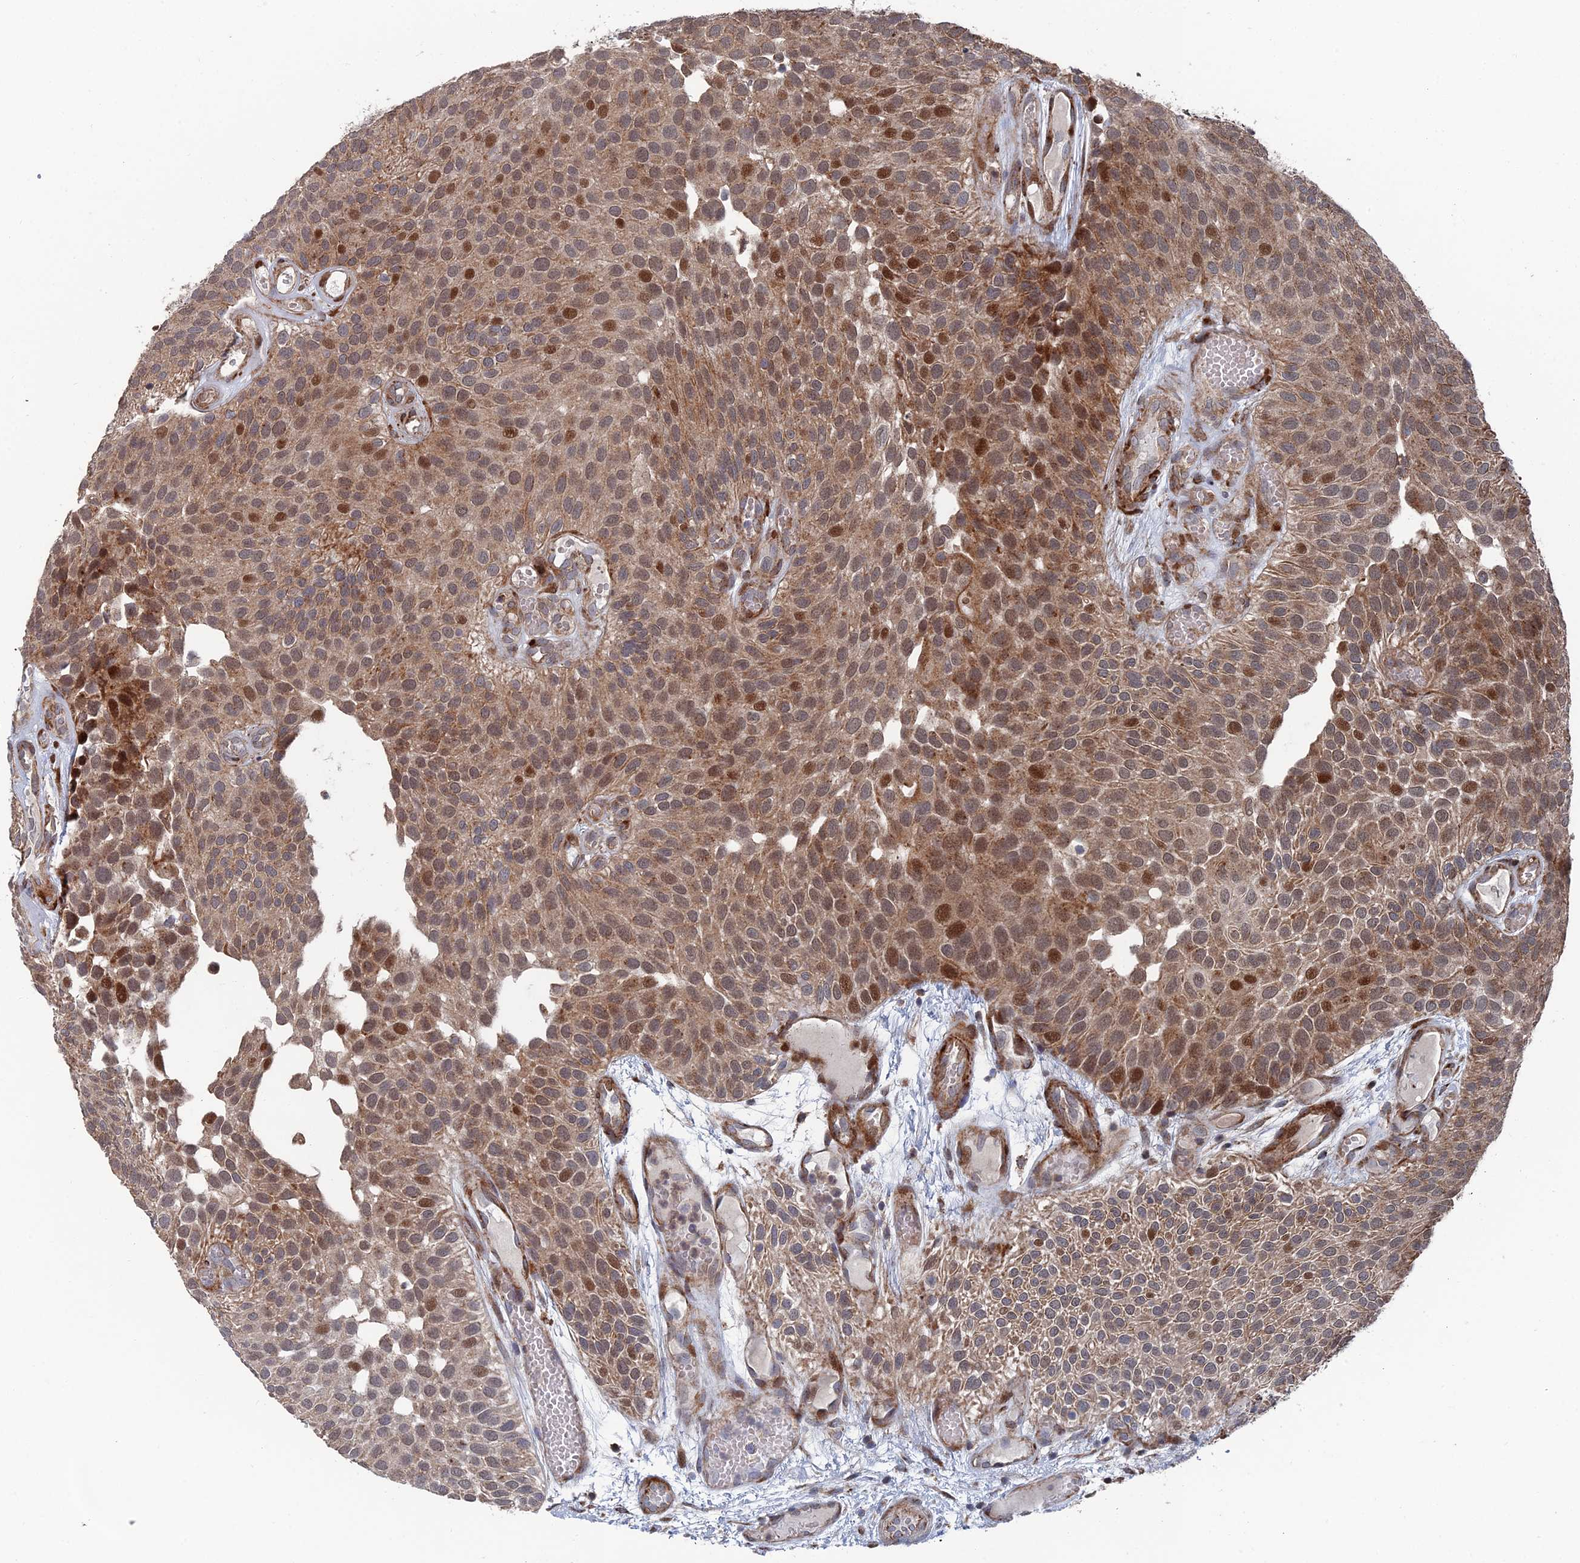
{"staining": {"intensity": "moderate", "quantity": "25%-75%", "location": "cytoplasmic/membranous,nuclear"}, "tissue": "urothelial cancer", "cell_type": "Tumor cells", "image_type": "cancer", "snomed": [{"axis": "morphology", "description": "Urothelial carcinoma, Low grade"}, {"axis": "topography", "description": "Urinary bladder"}], "caption": "A brown stain highlights moderate cytoplasmic/membranous and nuclear staining of a protein in human urothelial carcinoma (low-grade) tumor cells.", "gene": "GTF2IRD1", "patient": {"sex": "male", "age": 89}}